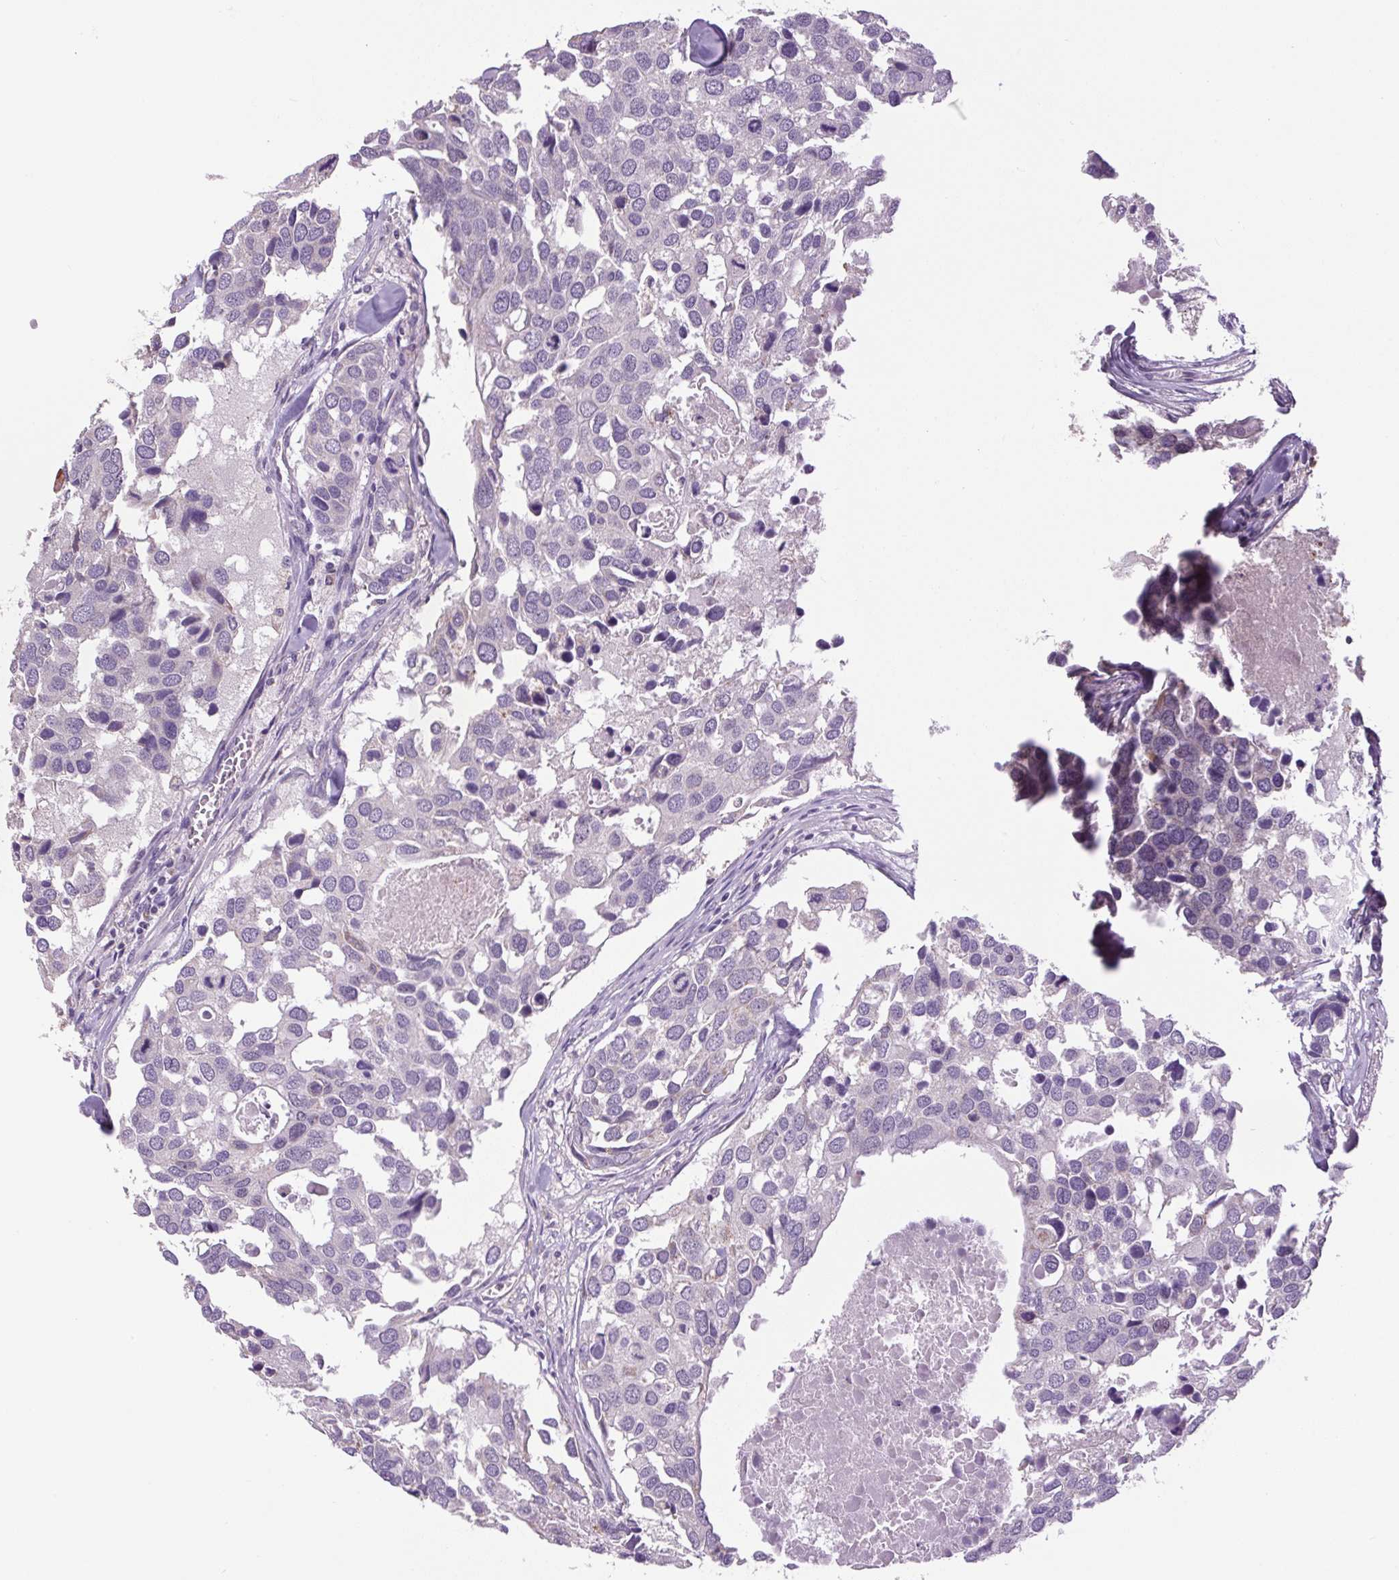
{"staining": {"intensity": "negative", "quantity": "none", "location": "none"}, "tissue": "breast cancer", "cell_type": "Tumor cells", "image_type": "cancer", "snomed": [{"axis": "morphology", "description": "Duct carcinoma"}, {"axis": "topography", "description": "Breast"}], "caption": "IHC image of neoplastic tissue: human breast intraductal carcinoma stained with DAB (3,3'-diaminobenzidine) reveals no significant protein expression in tumor cells. The staining is performed using DAB brown chromogen with nuclei counter-stained in using hematoxylin.", "gene": "SGF29", "patient": {"sex": "female", "age": 83}}